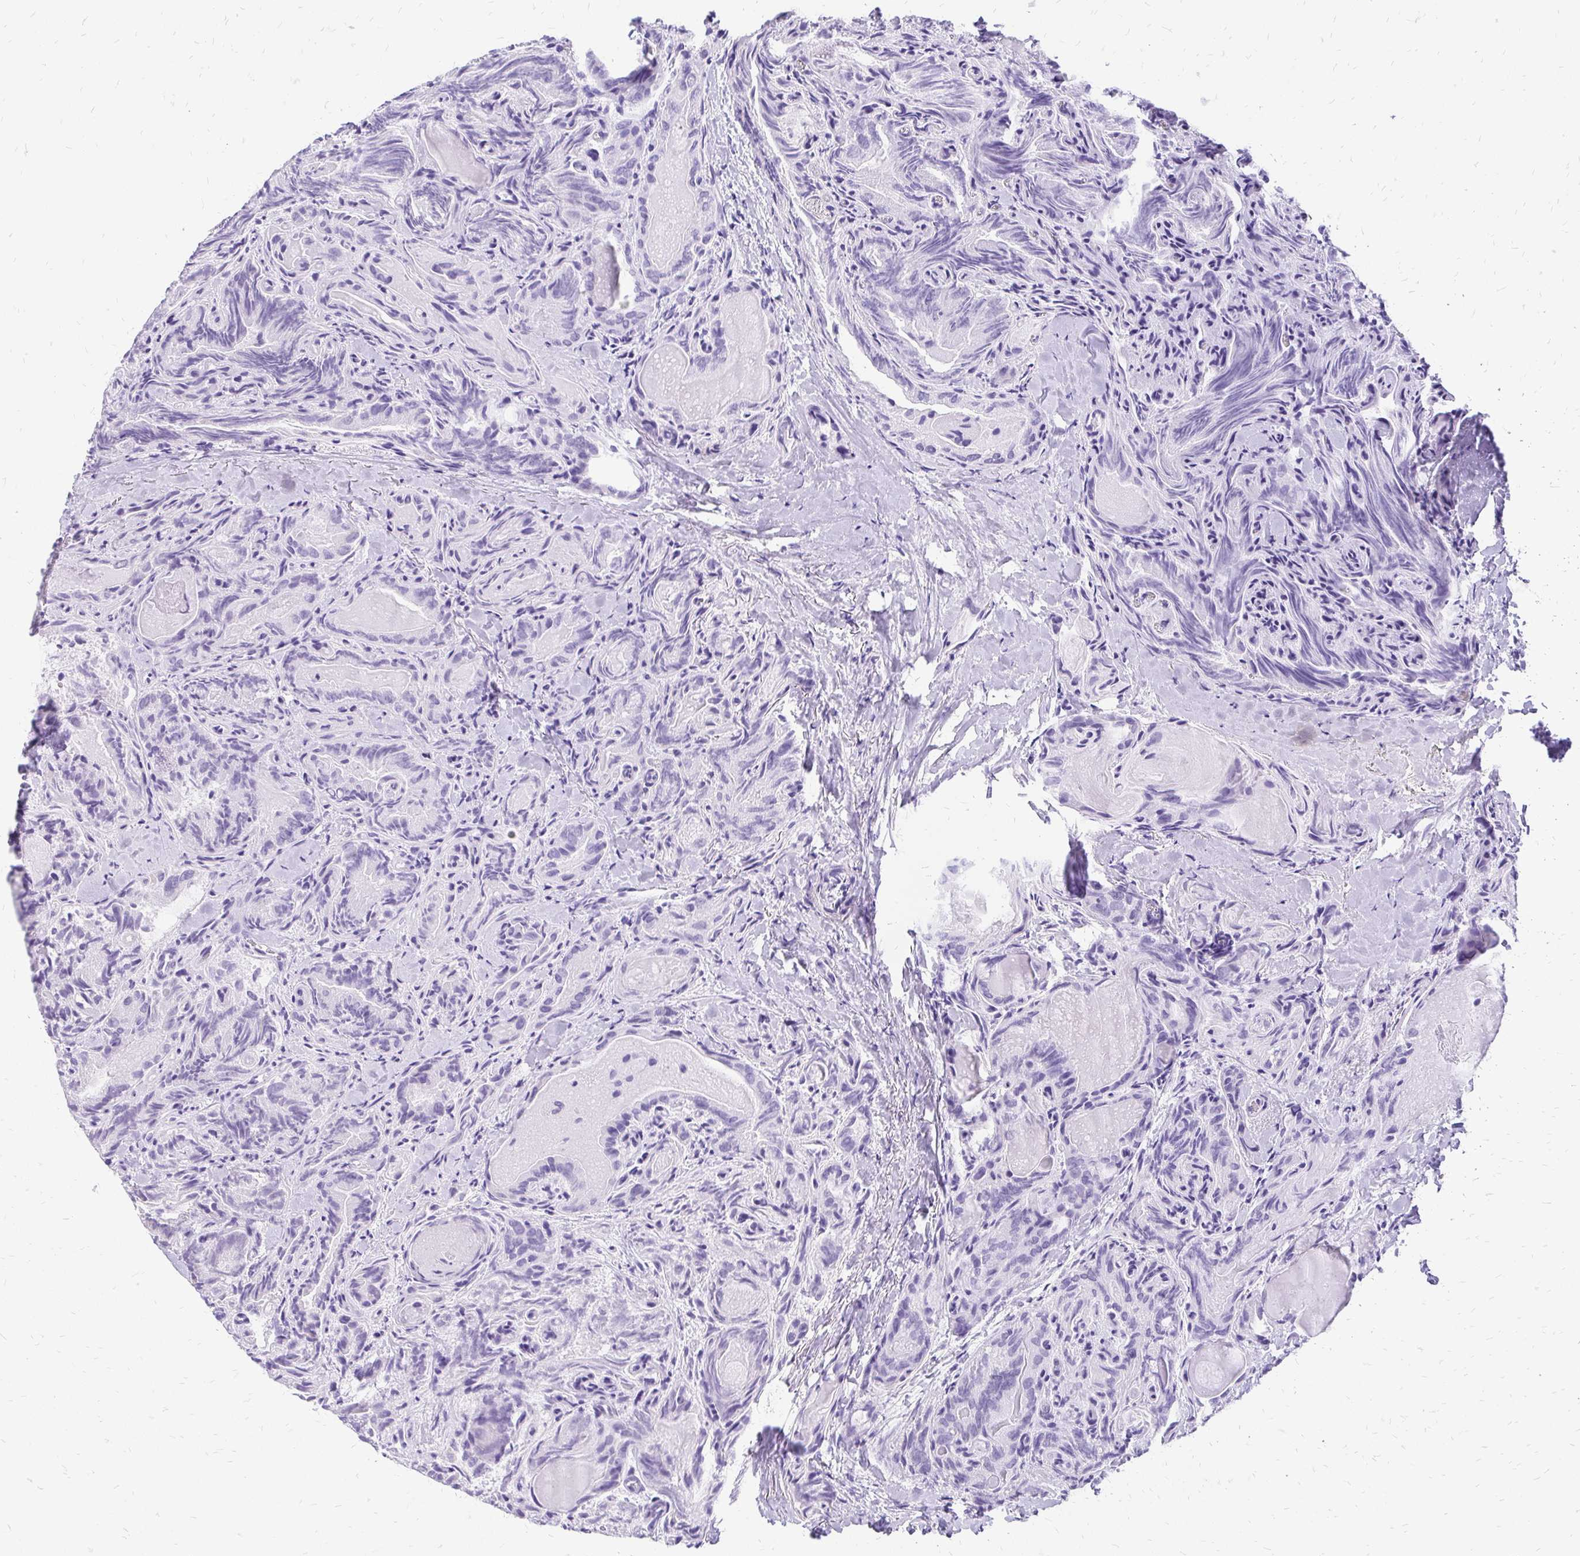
{"staining": {"intensity": "negative", "quantity": "none", "location": "none"}, "tissue": "thyroid cancer", "cell_type": "Tumor cells", "image_type": "cancer", "snomed": [{"axis": "morphology", "description": "Papillary adenocarcinoma, NOS"}, {"axis": "topography", "description": "Thyroid gland"}], "caption": "This is an IHC micrograph of thyroid papillary adenocarcinoma. There is no positivity in tumor cells.", "gene": "SLC32A1", "patient": {"sex": "female", "age": 75}}